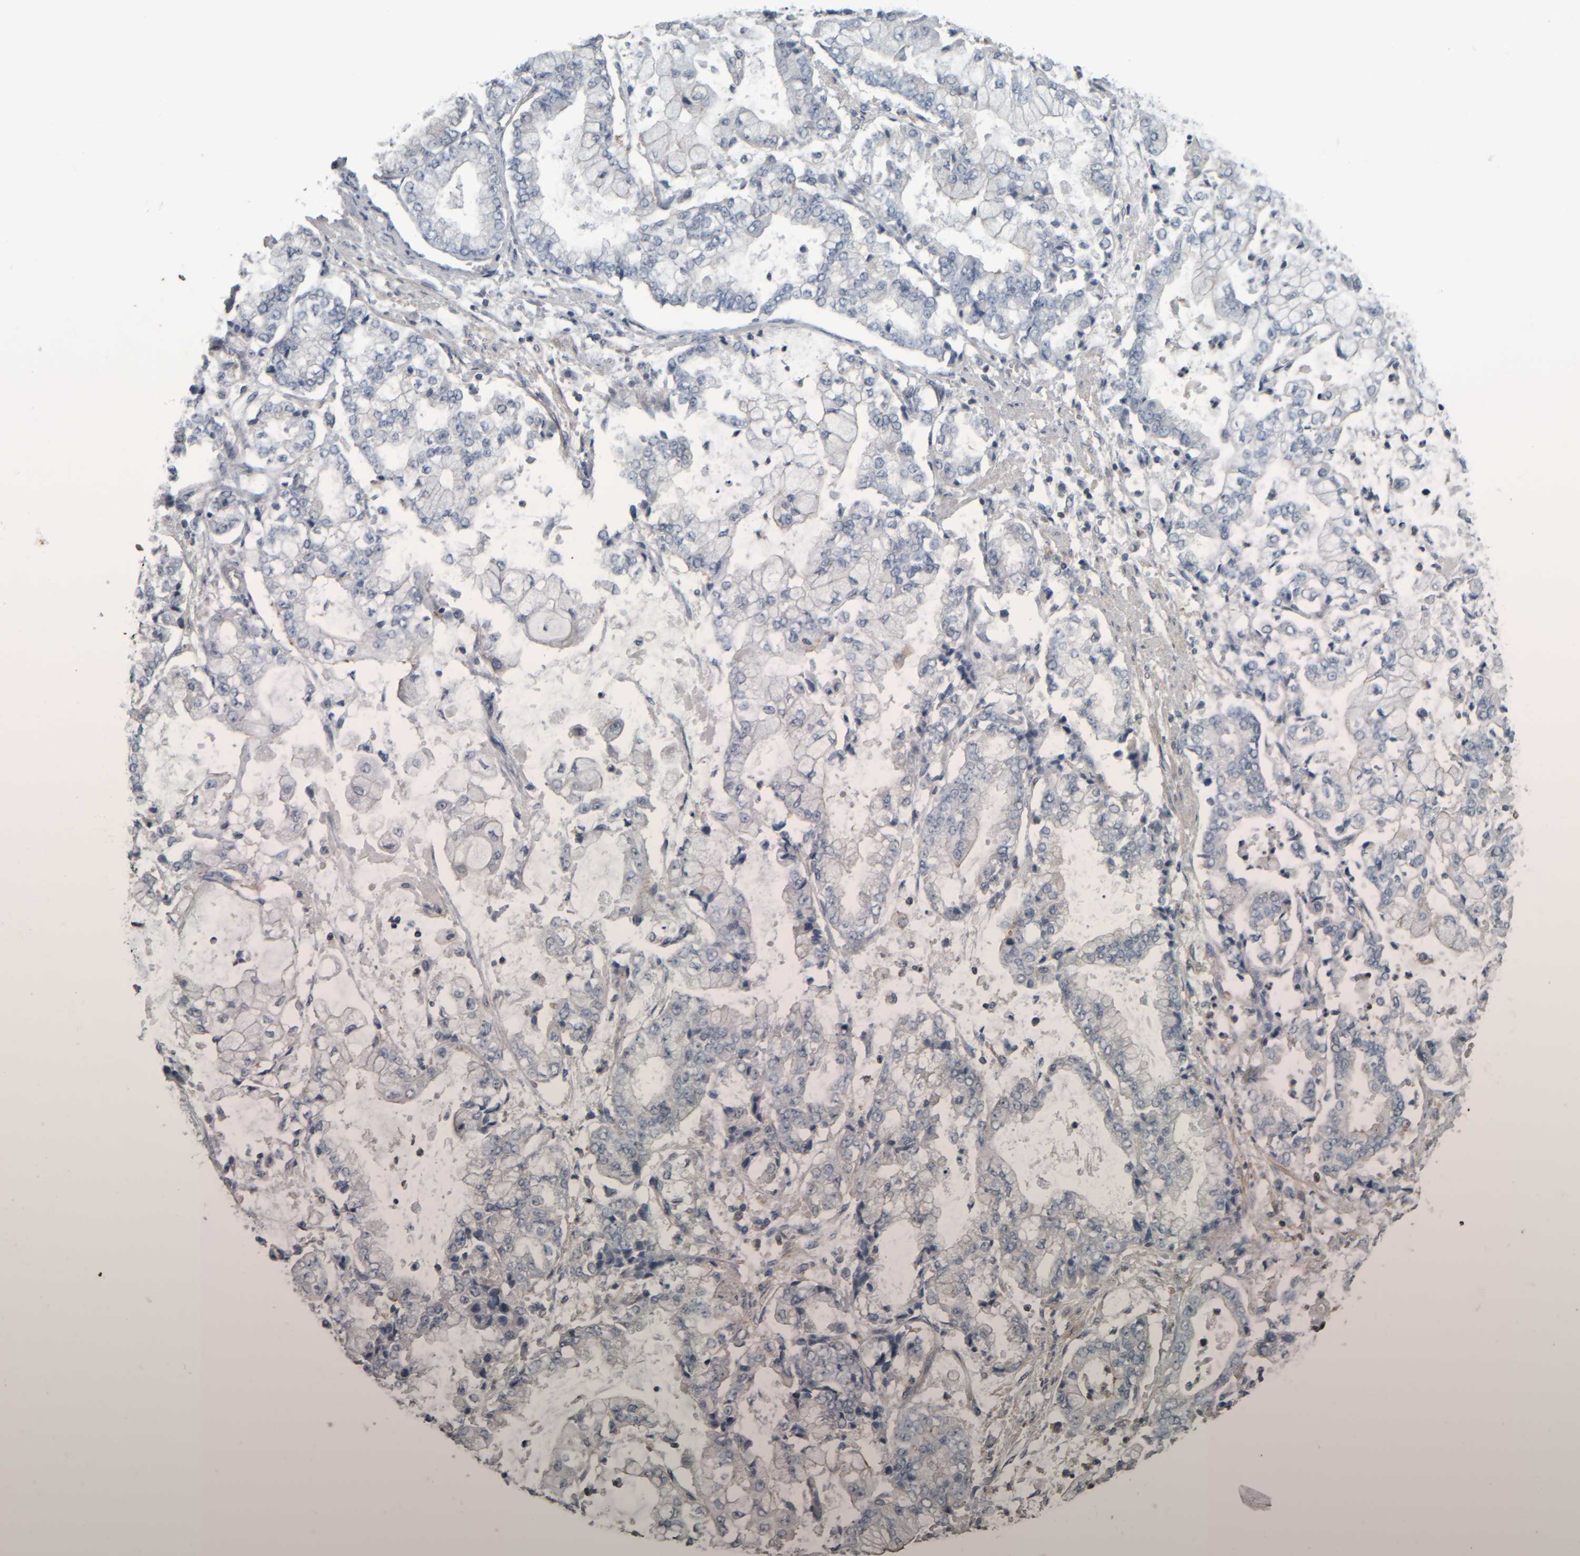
{"staining": {"intensity": "negative", "quantity": "none", "location": "none"}, "tissue": "stomach cancer", "cell_type": "Tumor cells", "image_type": "cancer", "snomed": [{"axis": "morphology", "description": "Adenocarcinoma, NOS"}, {"axis": "topography", "description": "Stomach"}], "caption": "Tumor cells are negative for protein expression in human adenocarcinoma (stomach).", "gene": "CAVIN4", "patient": {"sex": "male", "age": 76}}